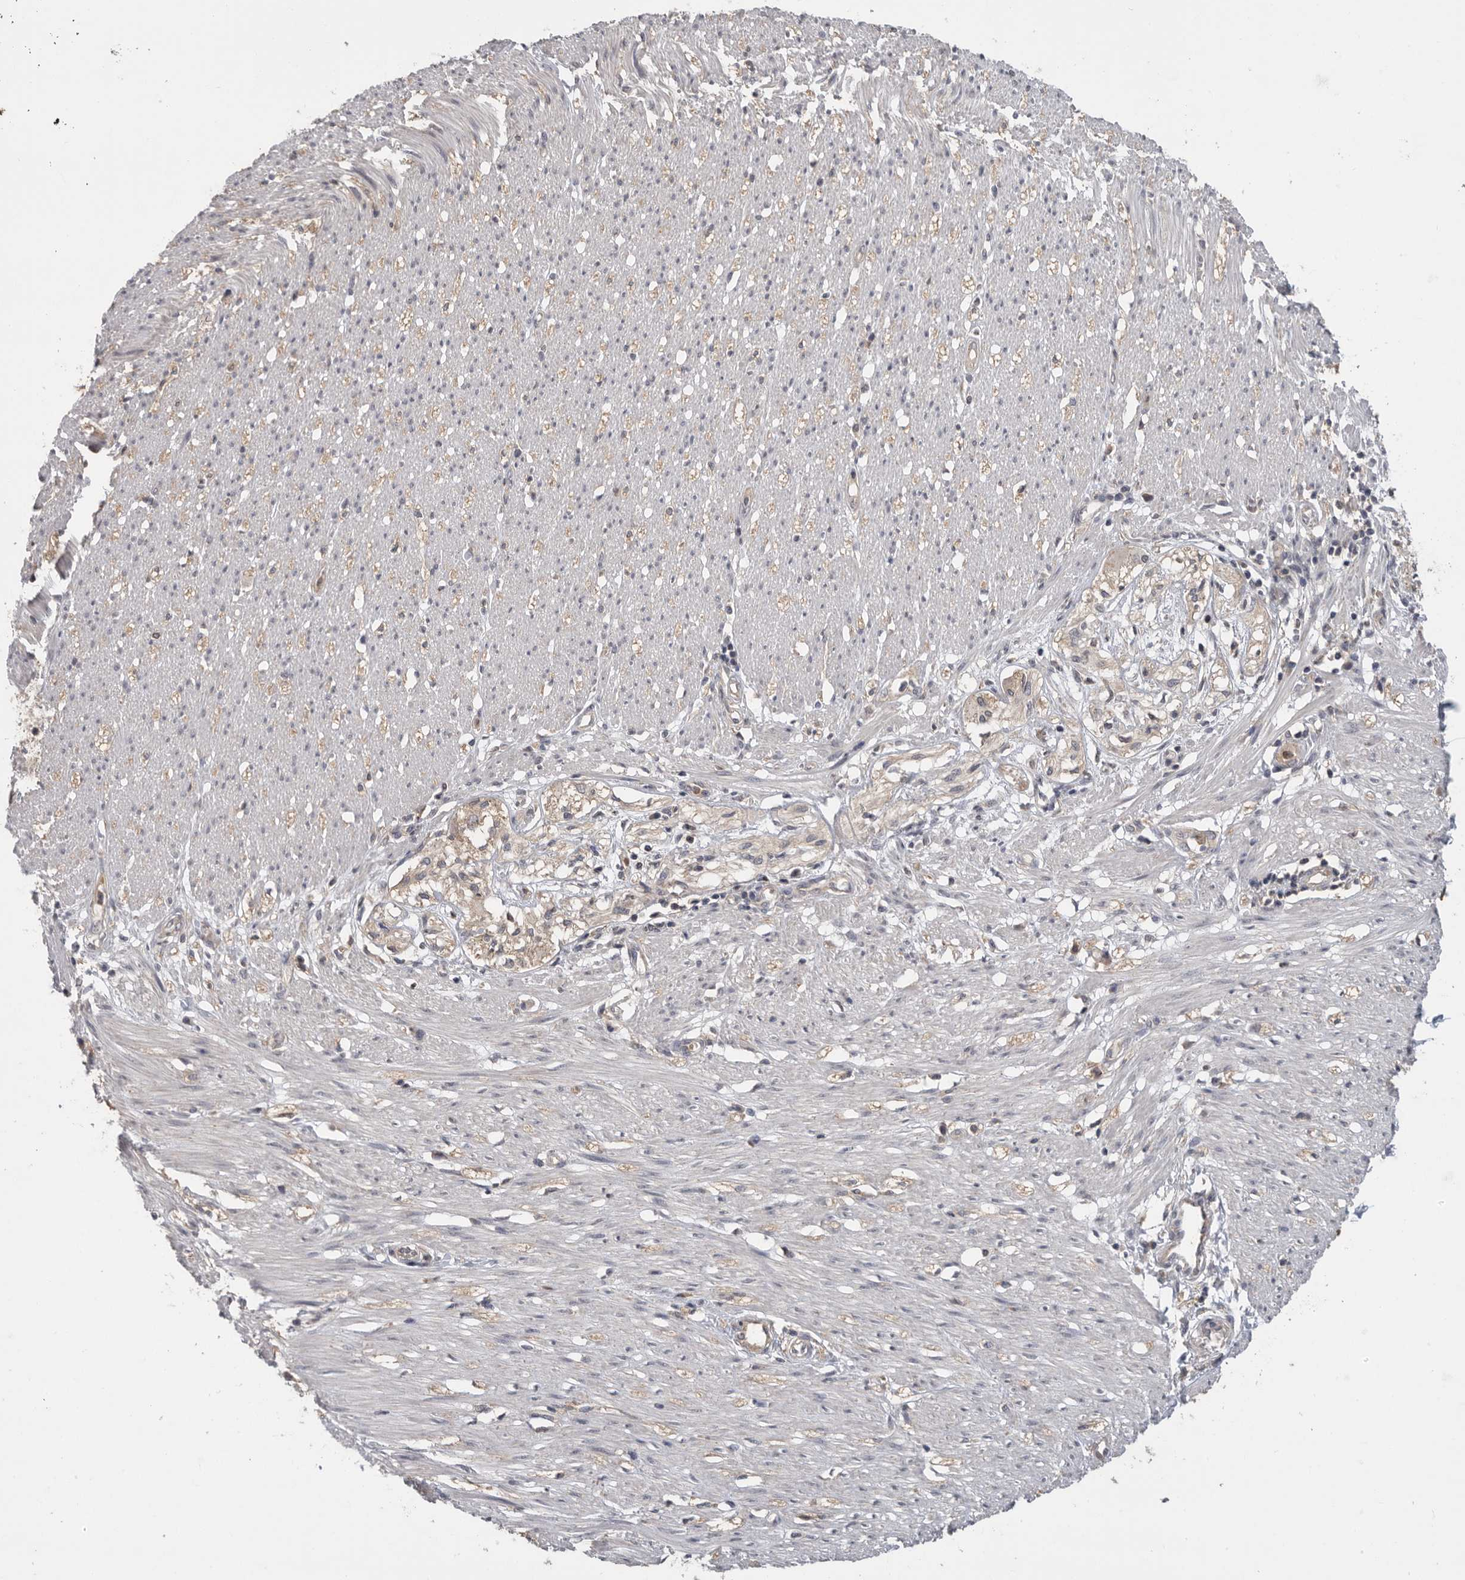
{"staining": {"intensity": "moderate", "quantity": "<25%", "location": "cytoplasmic/membranous"}, "tissue": "smooth muscle", "cell_type": "Smooth muscle cells", "image_type": "normal", "snomed": [{"axis": "morphology", "description": "Normal tissue, NOS"}, {"axis": "morphology", "description": "Adenocarcinoma, NOS"}, {"axis": "topography", "description": "Colon"}, {"axis": "topography", "description": "Peripheral nerve tissue"}], "caption": "Immunohistochemical staining of unremarkable smooth muscle reveals low levels of moderate cytoplasmic/membranous expression in approximately <25% of smooth muscle cells.", "gene": "KLK5", "patient": {"sex": "male", "age": 14}}